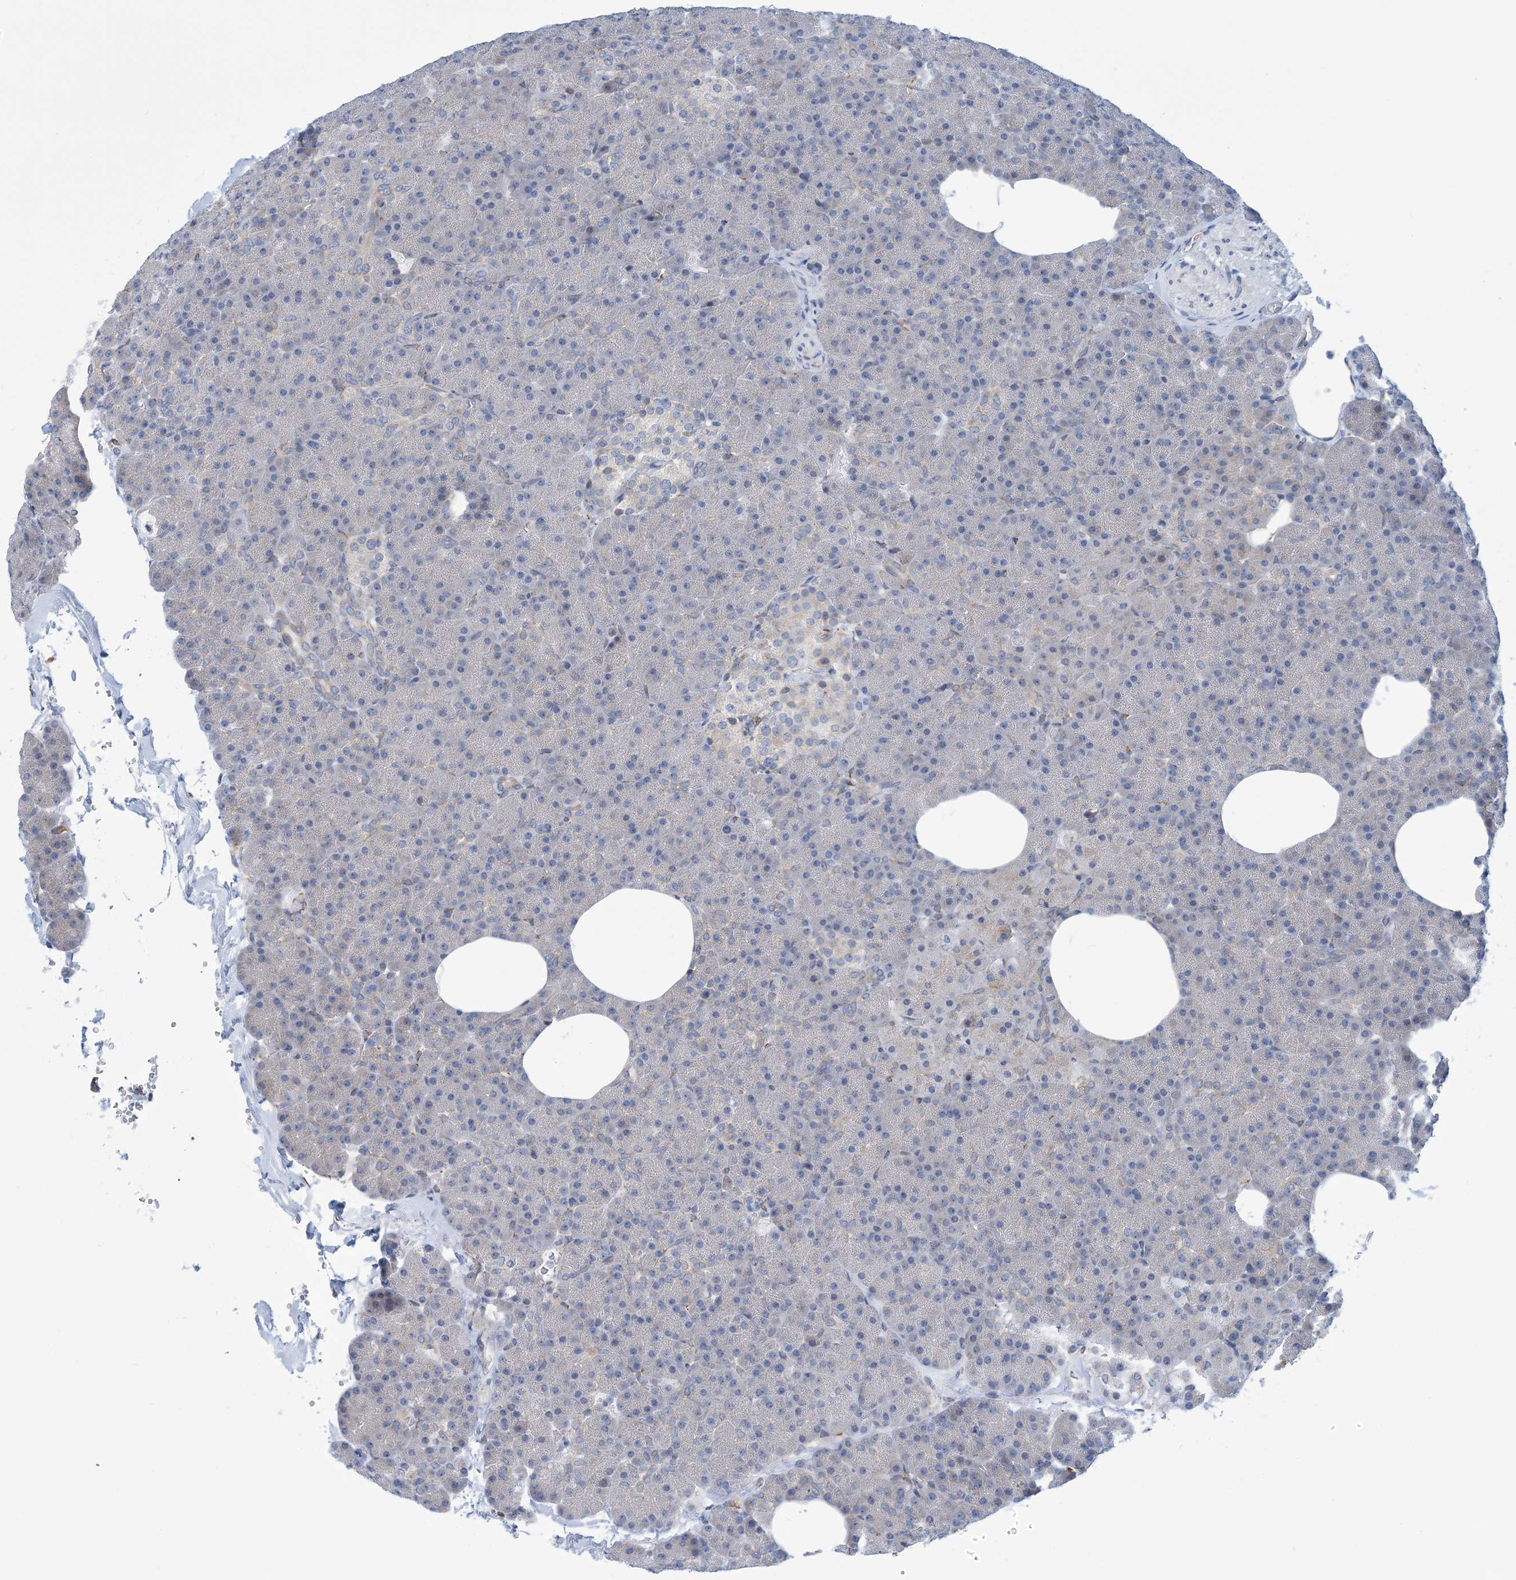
{"staining": {"intensity": "moderate", "quantity": "<25%", "location": "cytoplasmic/membranous"}, "tissue": "pancreas", "cell_type": "Exocrine glandular cells", "image_type": "normal", "snomed": [{"axis": "morphology", "description": "Normal tissue, NOS"}, {"axis": "morphology", "description": "Carcinoid, malignant, NOS"}, {"axis": "topography", "description": "Pancreas"}], "caption": "A brown stain highlights moderate cytoplasmic/membranous staining of a protein in exocrine glandular cells of benign pancreas. The protein is shown in brown color, while the nuclei are stained blue.", "gene": "CCDC14", "patient": {"sex": "female", "age": 35}}